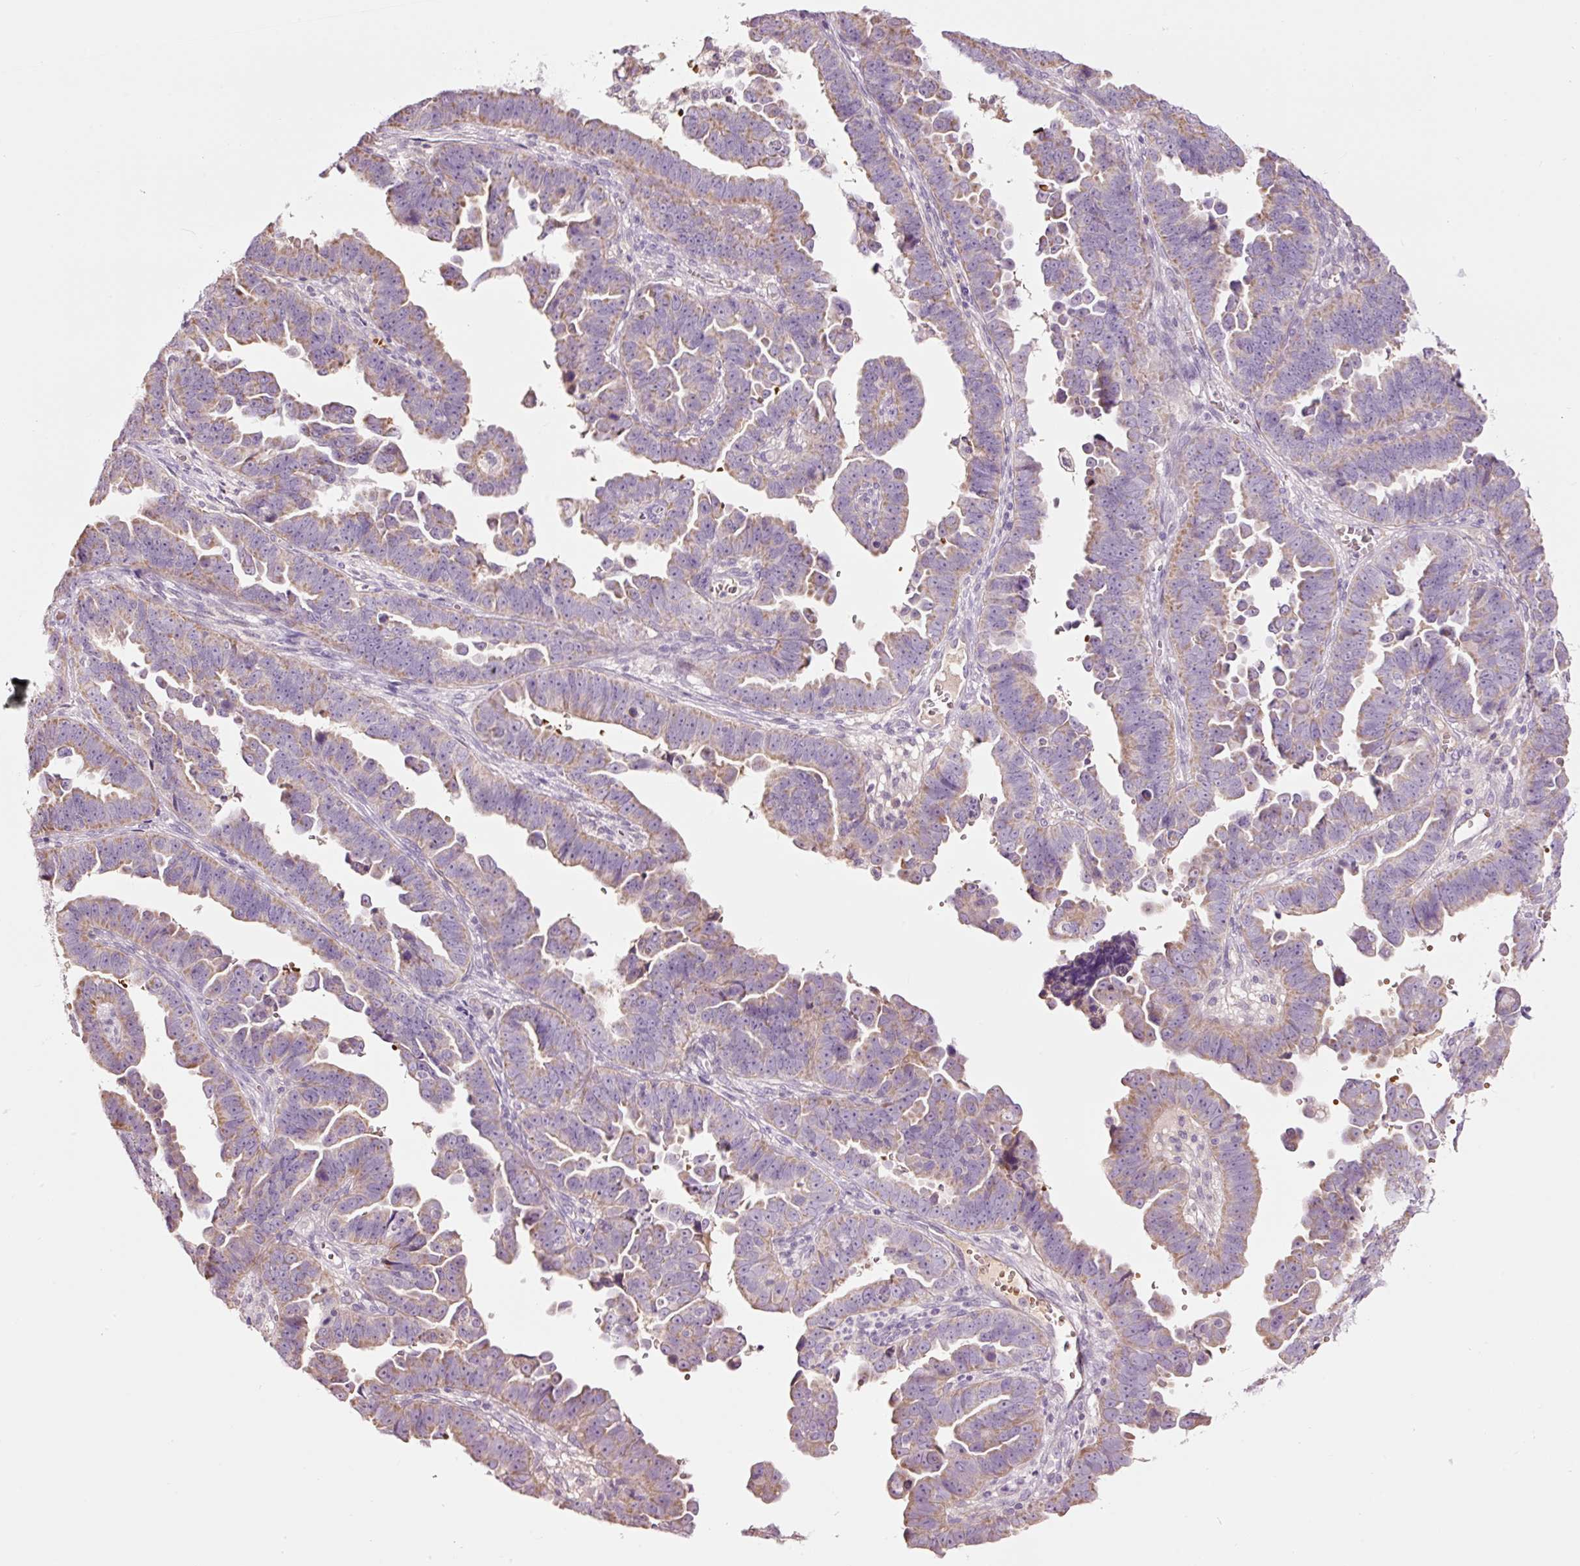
{"staining": {"intensity": "moderate", "quantity": "25%-75%", "location": "cytoplasmic/membranous"}, "tissue": "endometrial cancer", "cell_type": "Tumor cells", "image_type": "cancer", "snomed": [{"axis": "morphology", "description": "Adenocarcinoma, NOS"}, {"axis": "topography", "description": "Endometrium"}], "caption": "An immunohistochemistry micrograph of tumor tissue is shown. Protein staining in brown labels moderate cytoplasmic/membranous positivity in endometrial adenocarcinoma within tumor cells.", "gene": "LDHAL6B", "patient": {"sex": "female", "age": 75}}